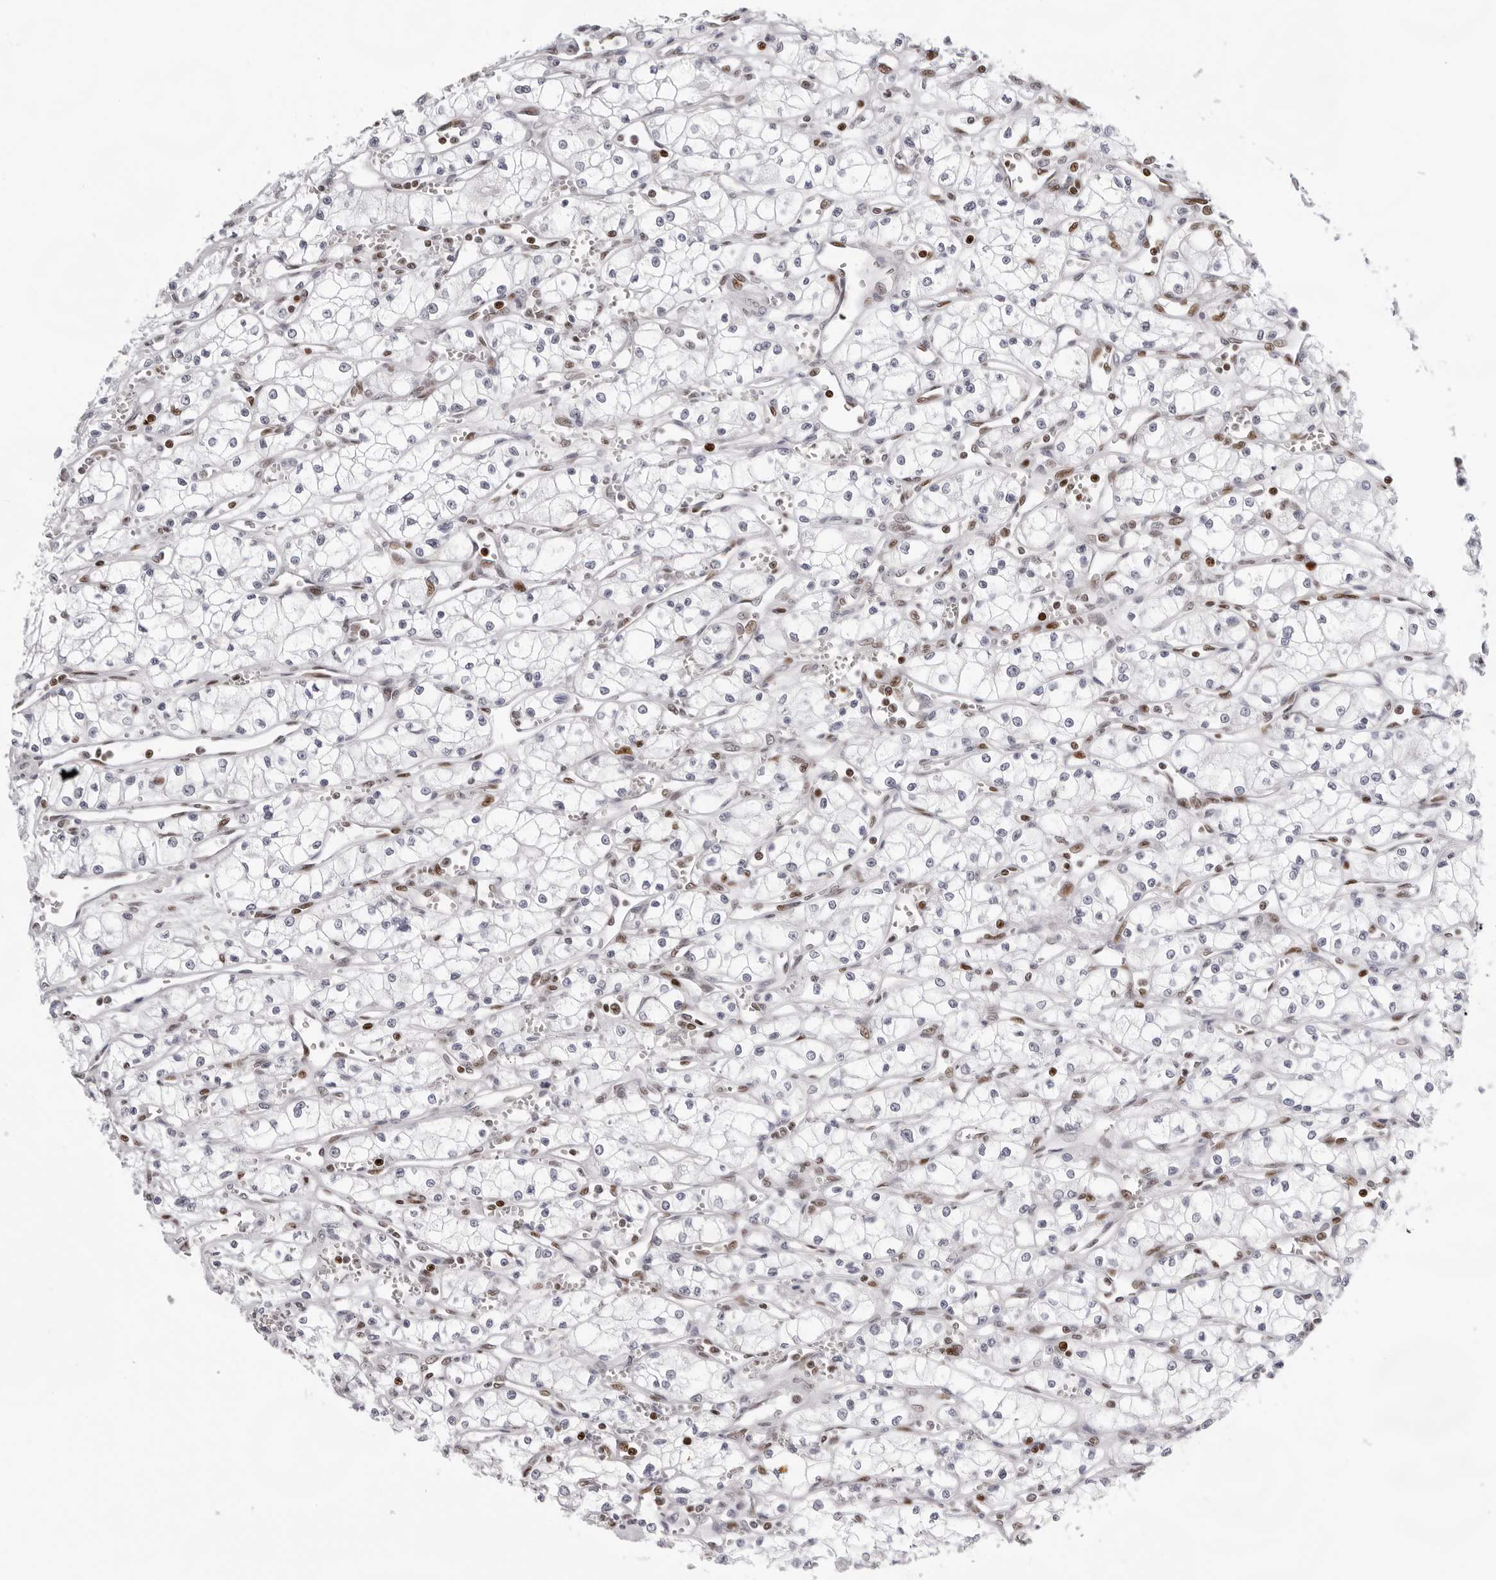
{"staining": {"intensity": "negative", "quantity": "none", "location": "none"}, "tissue": "renal cancer", "cell_type": "Tumor cells", "image_type": "cancer", "snomed": [{"axis": "morphology", "description": "Adenocarcinoma, NOS"}, {"axis": "topography", "description": "Kidney"}], "caption": "Tumor cells are negative for protein expression in human renal cancer (adenocarcinoma). (Stains: DAB (3,3'-diaminobenzidine) immunohistochemistry with hematoxylin counter stain, Microscopy: brightfield microscopy at high magnification).", "gene": "OGG1", "patient": {"sex": "male", "age": 59}}